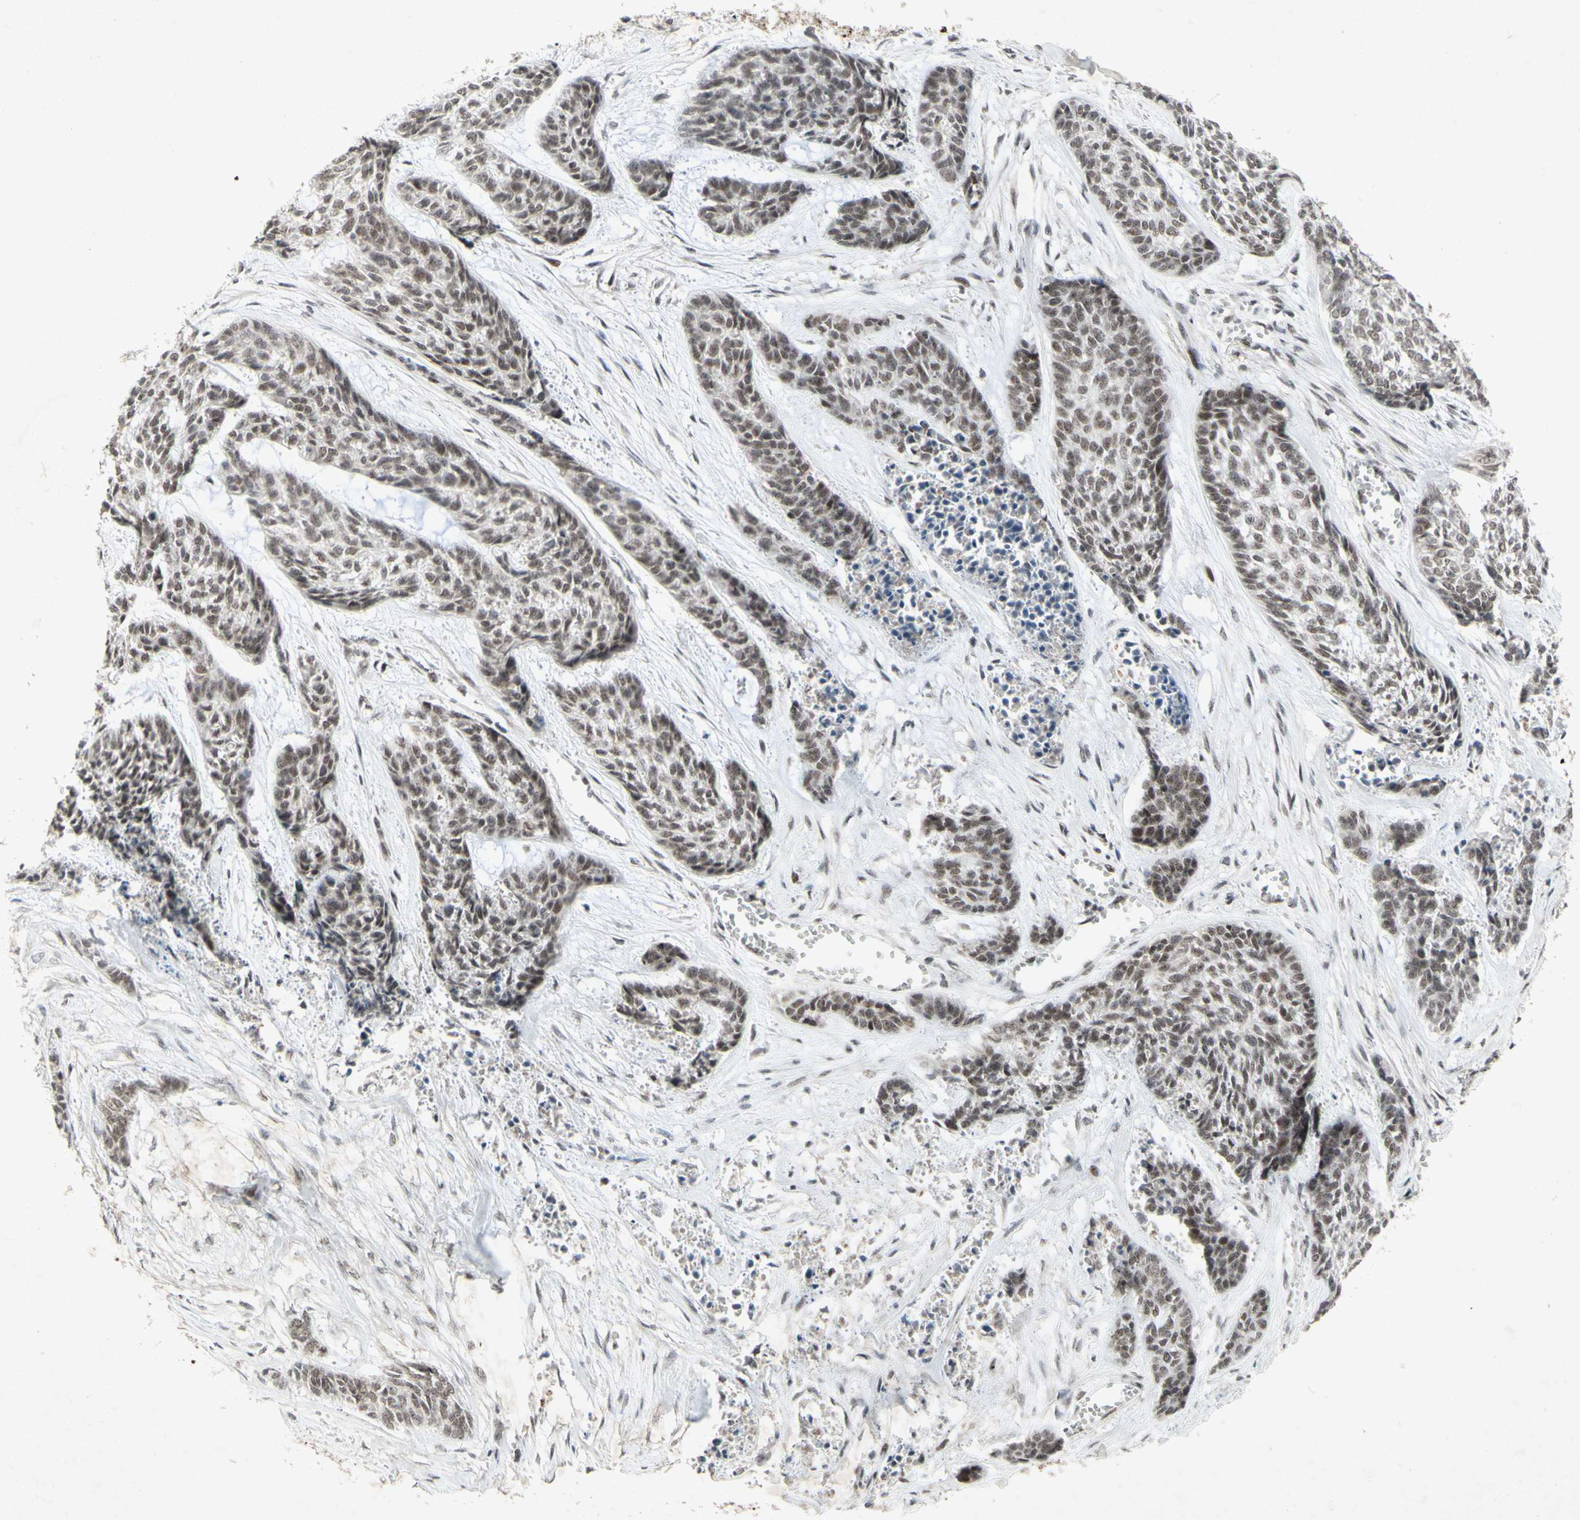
{"staining": {"intensity": "moderate", "quantity": "25%-75%", "location": "nuclear"}, "tissue": "skin cancer", "cell_type": "Tumor cells", "image_type": "cancer", "snomed": [{"axis": "morphology", "description": "Basal cell carcinoma"}, {"axis": "topography", "description": "Skin"}], "caption": "Immunohistochemical staining of skin basal cell carcinoma exhibits medium levels of moderate nuclear protein positivity in approximately 25%-75% of tumor cells.", "gene": "CENPB", "patient": {"sex": "female", "age": 64}}